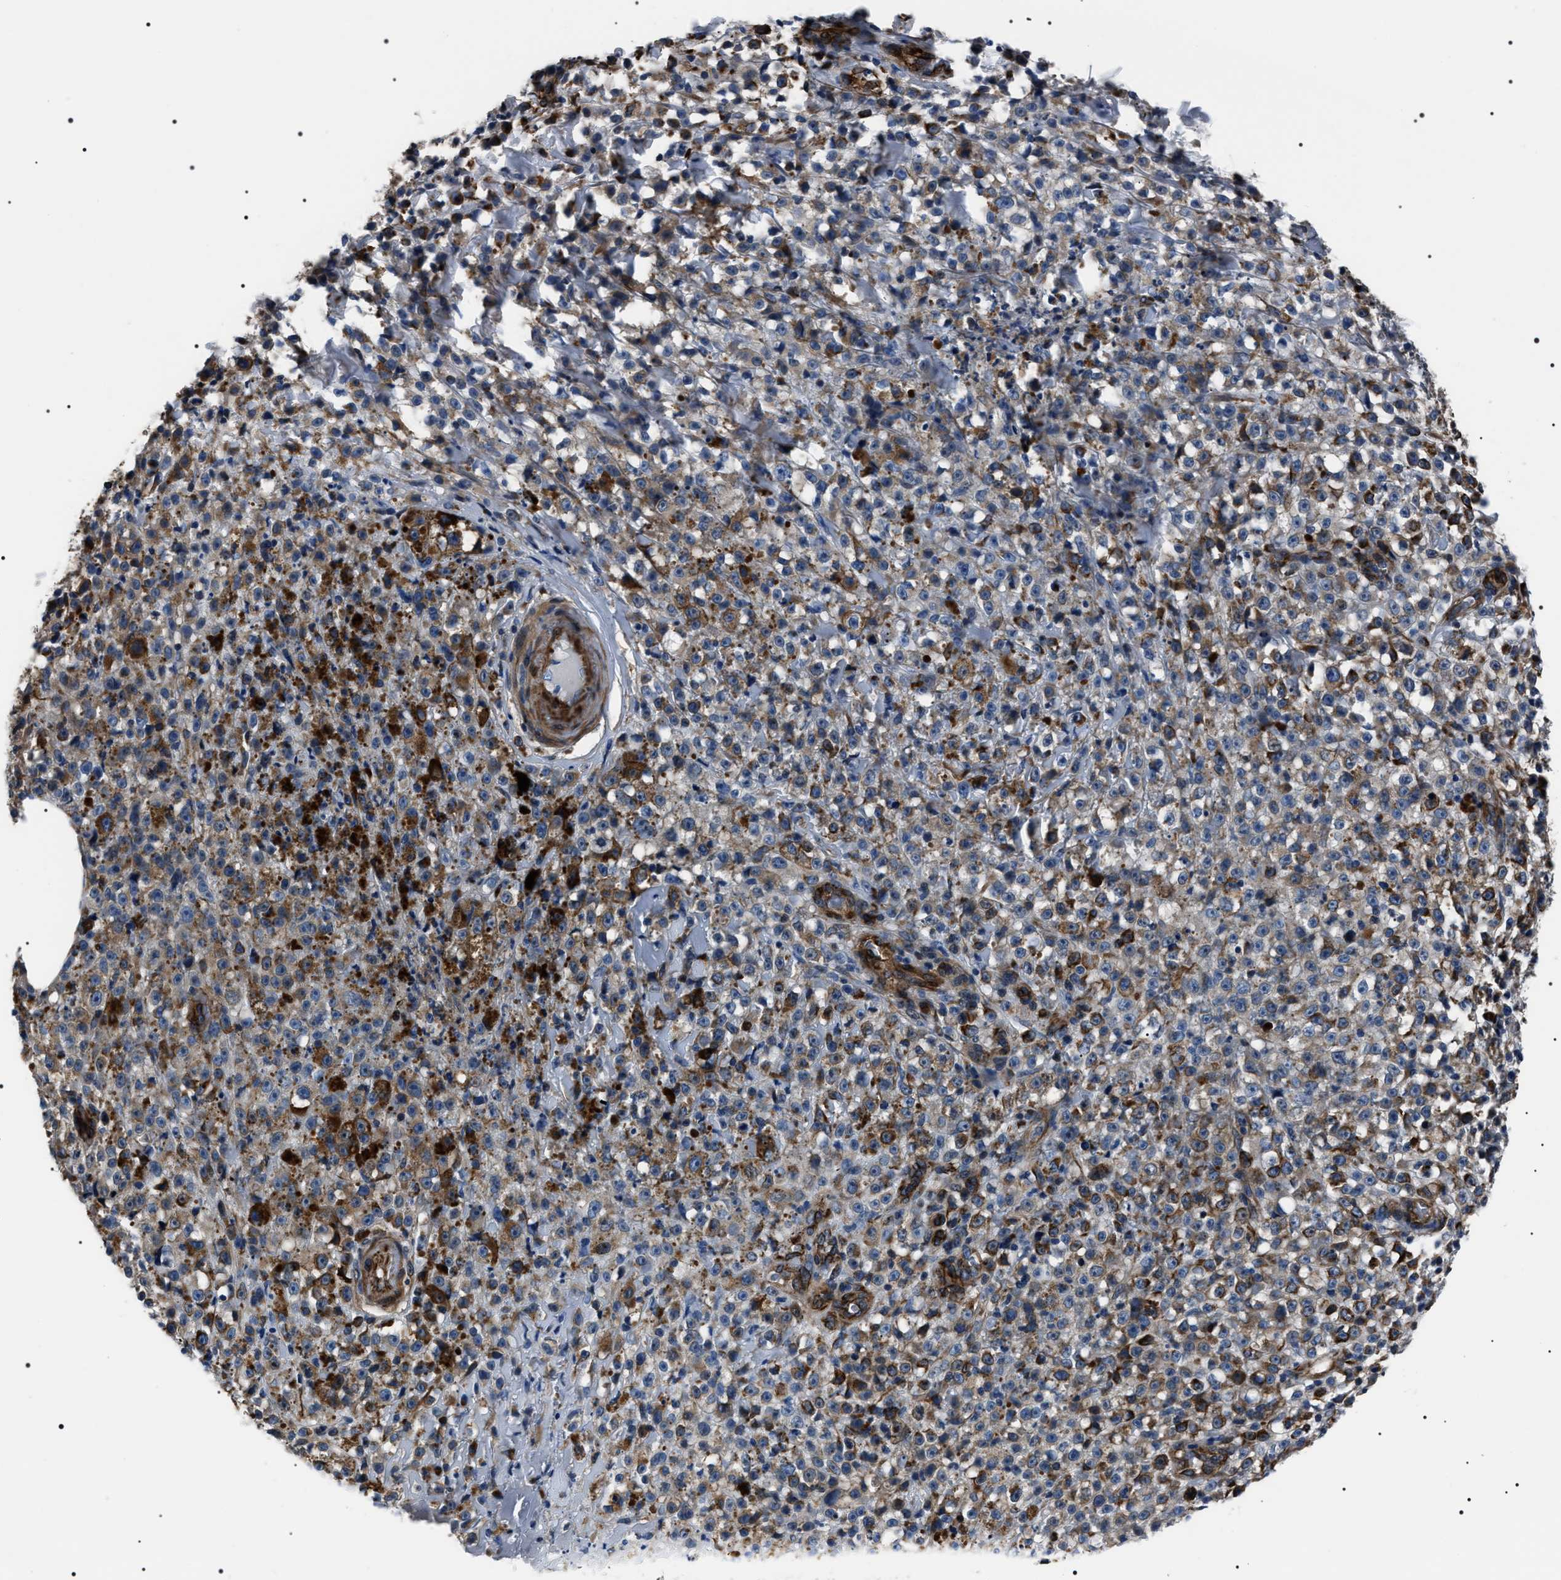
{"staining": {"intensity": "moderate", "quantity": "<25%", "location": "cytoplasmic/membranous"}, "tissue": "melanoma", "cell_type": "Tumor cells", "image_type": "cancer", "snomed": [{"axis": "morphology", "description": "Malignant melanoma, NOS"}, {"axis": "topography", "description": "Skin"}], "caption": "Tumor cells reveal moderate cytoplasmic/membranous staining in about <25% of cells in melanoma. Using DAB (3,3'-diaminobenzidine) (brown) and hematoxylin (blue) stains, captured at high magnification using brightfield microscopy.", "gene": "BAG2", "patient": {"sex": "female", "age": 82}}